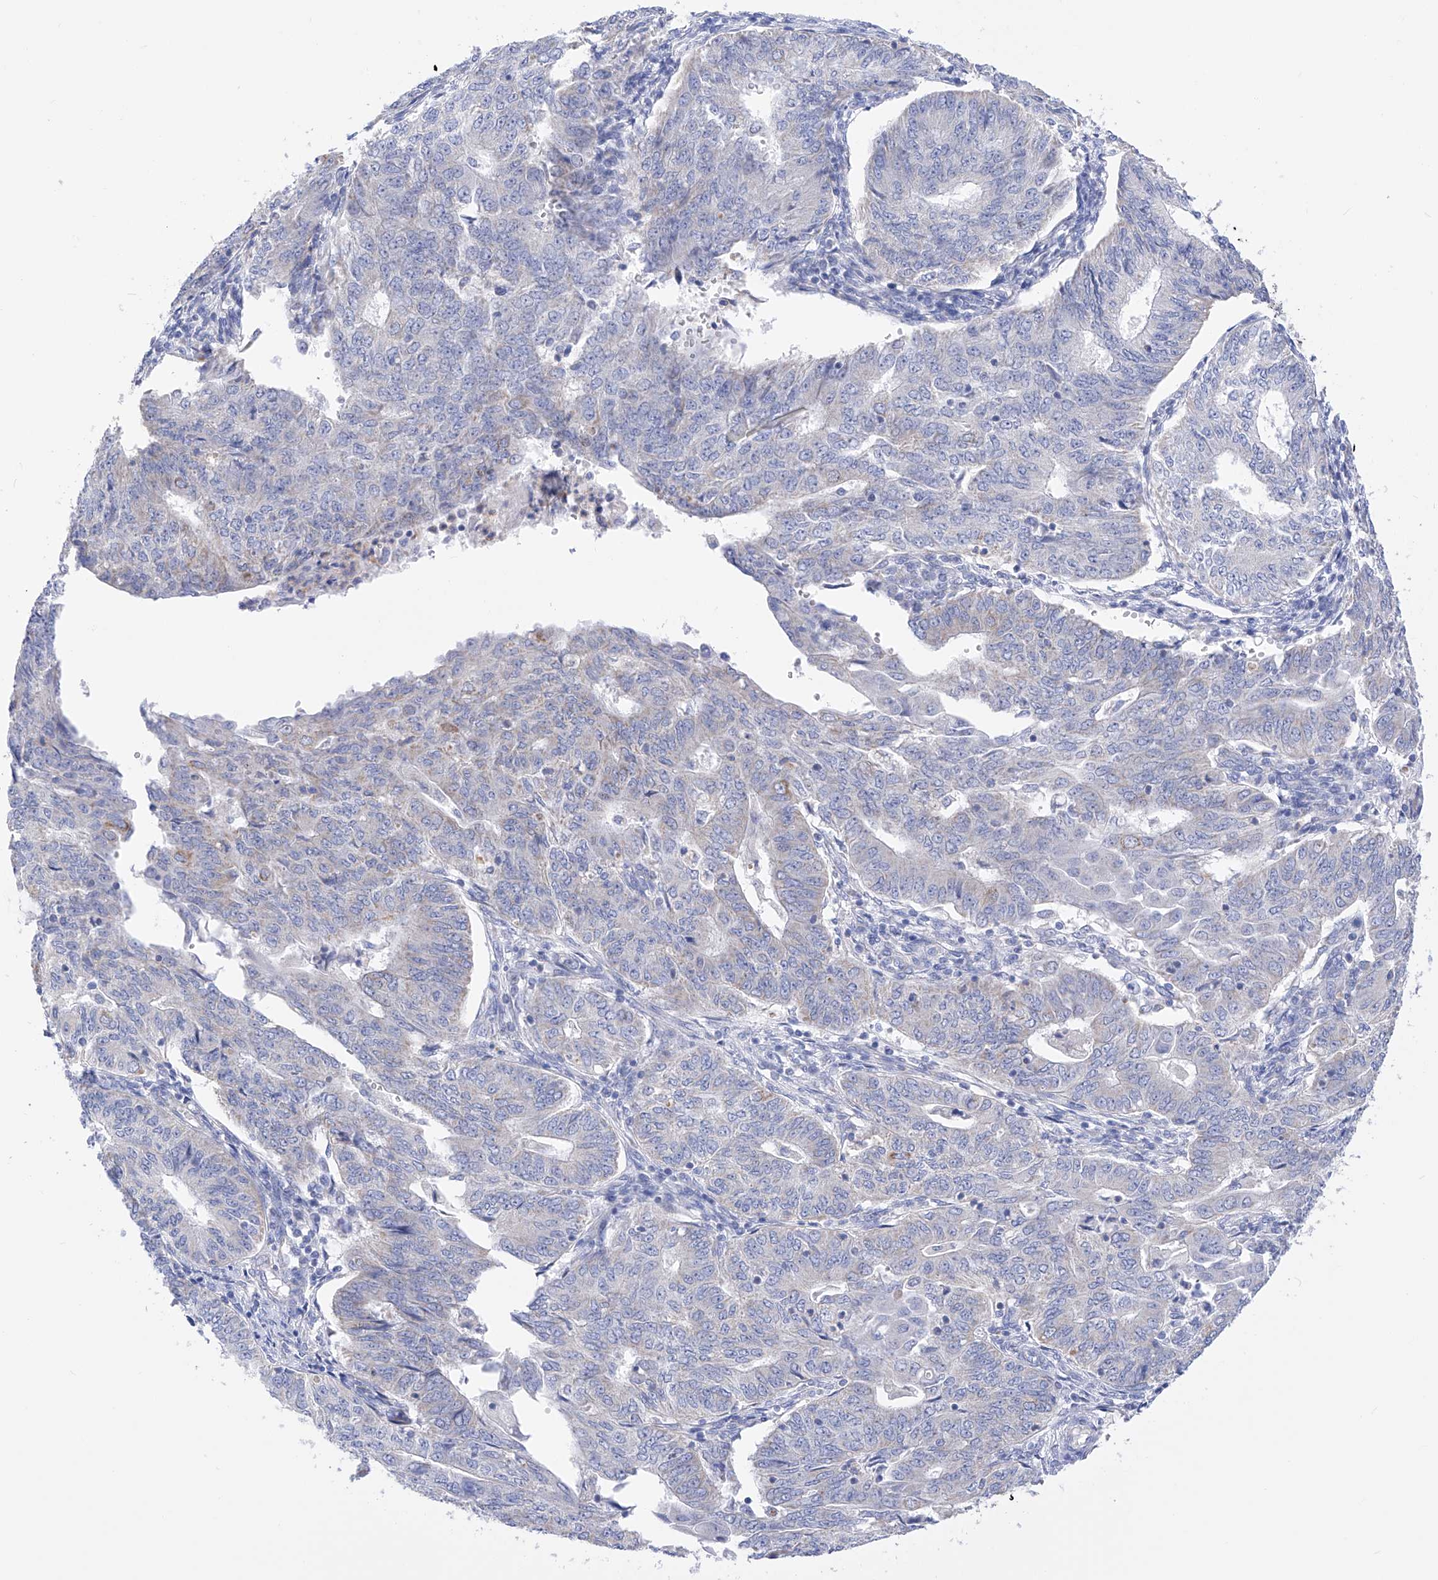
{"staining": {"intensity": "negative", "quantity": "none", "location": "none"}, "tissue": "endometrial cancer", "cell_type": "Tumor cells", "image_type": "cancer", "snomed": [{"axis": "morphology", "description": "Adenocarcinoma, NOS"}, {"axis": "topography", "description": "Endometrium"}], "caption": "Human endometrial cancer (adenocarcinoma) stained for a protein using IHC demonstrates no positivity in tumor cells.", "gene": "FLG", "patient": {"sex": "female", "age": 32}}